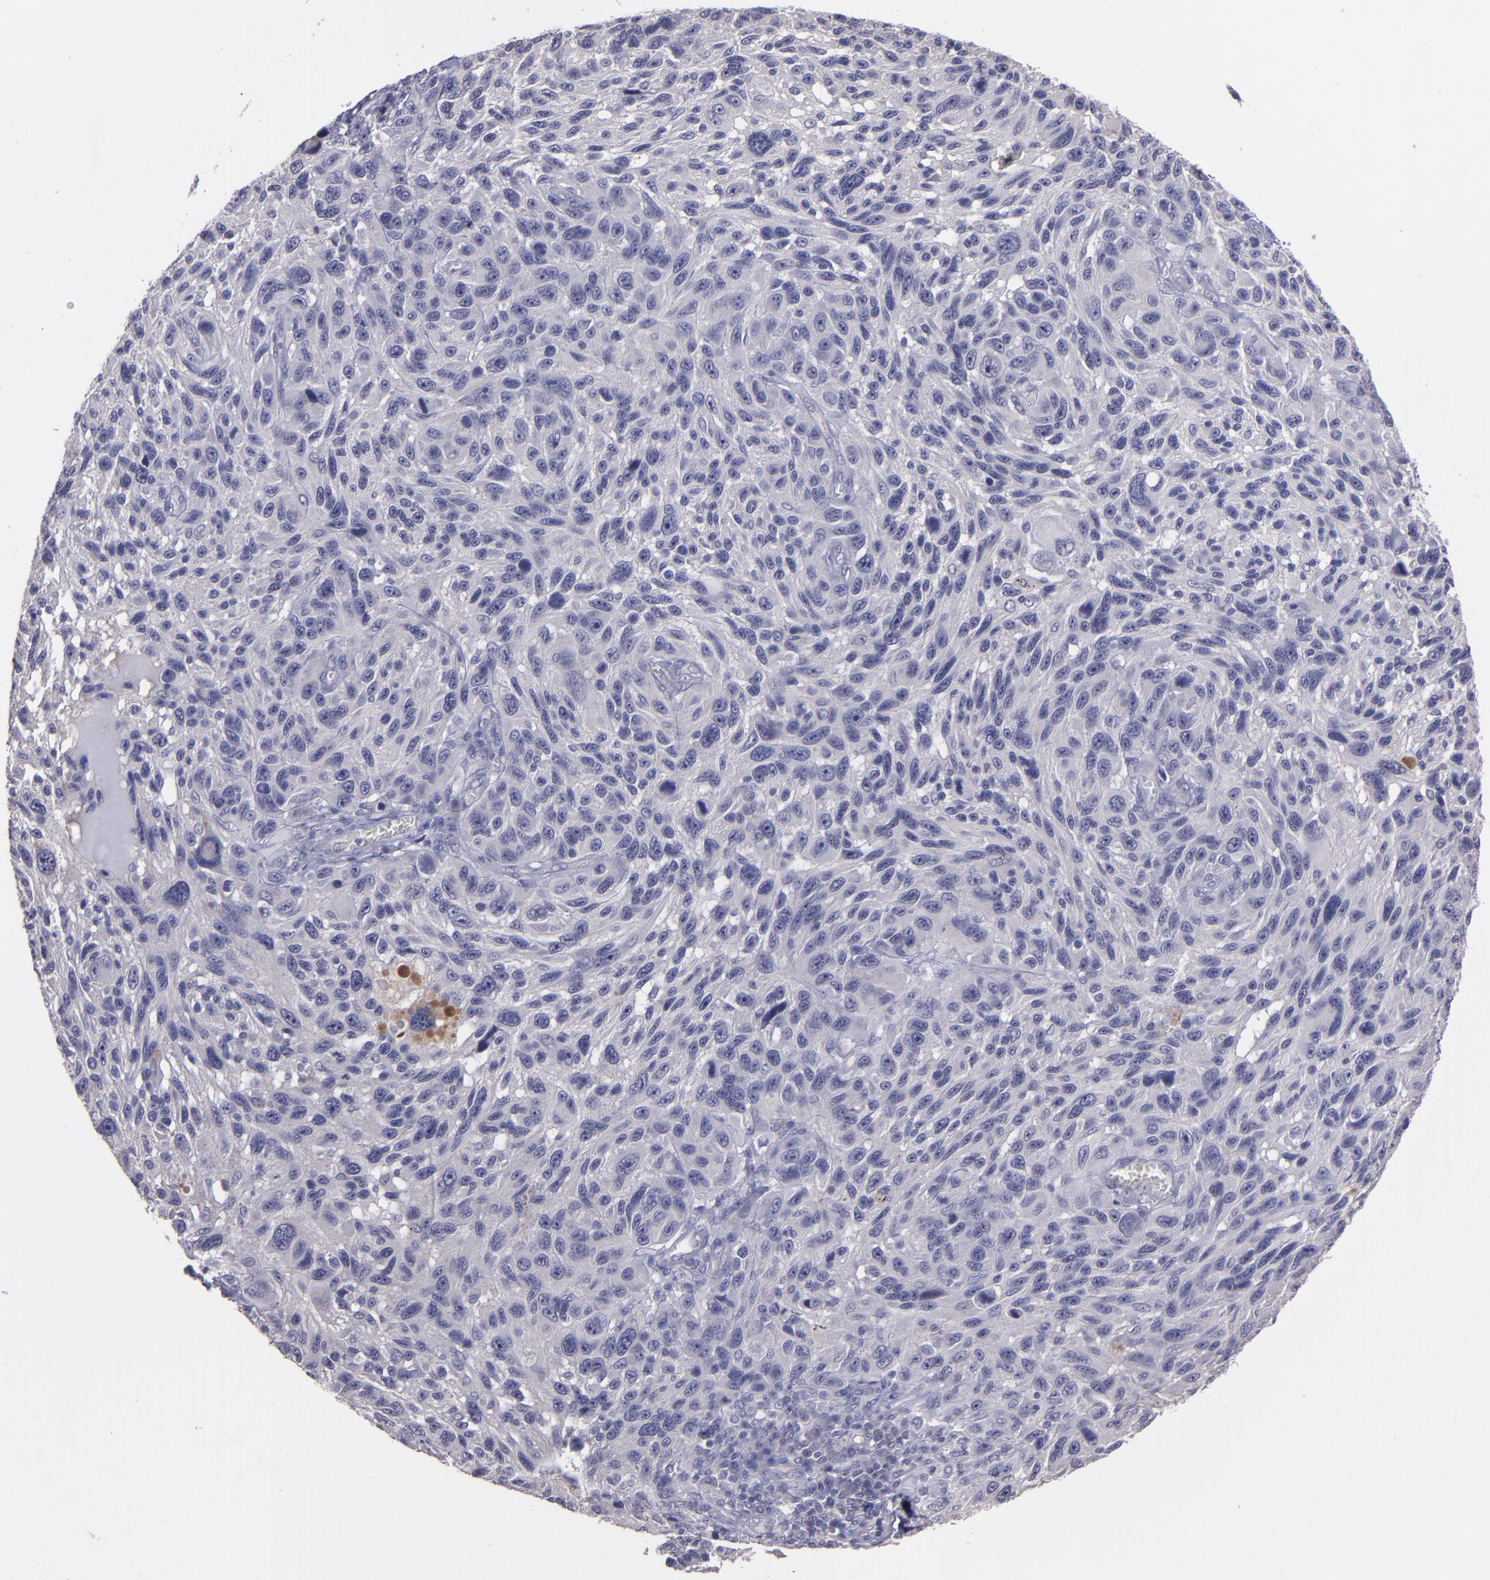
{"staining": {"intensity": "negative", "quantity": "none", "location": "none"}, "tissue": "melanoma", "cell_type": "Tumor cells", "image_type": "cancer", "snomed": [{"axis": "morphology", "description": "Malignant melanoma, NOS"}, {"axis": "topography", "description": "Skin"}], "caption": "Immunohistochemistry (IHC) of melanoma shows no positivity in tumor cells. The staining is performed using DAB brown chromogen with nuclei counter-stained in using hematoxylin.", "gene": "MASP1", "patient": {"sex": "male", "age": 53}}